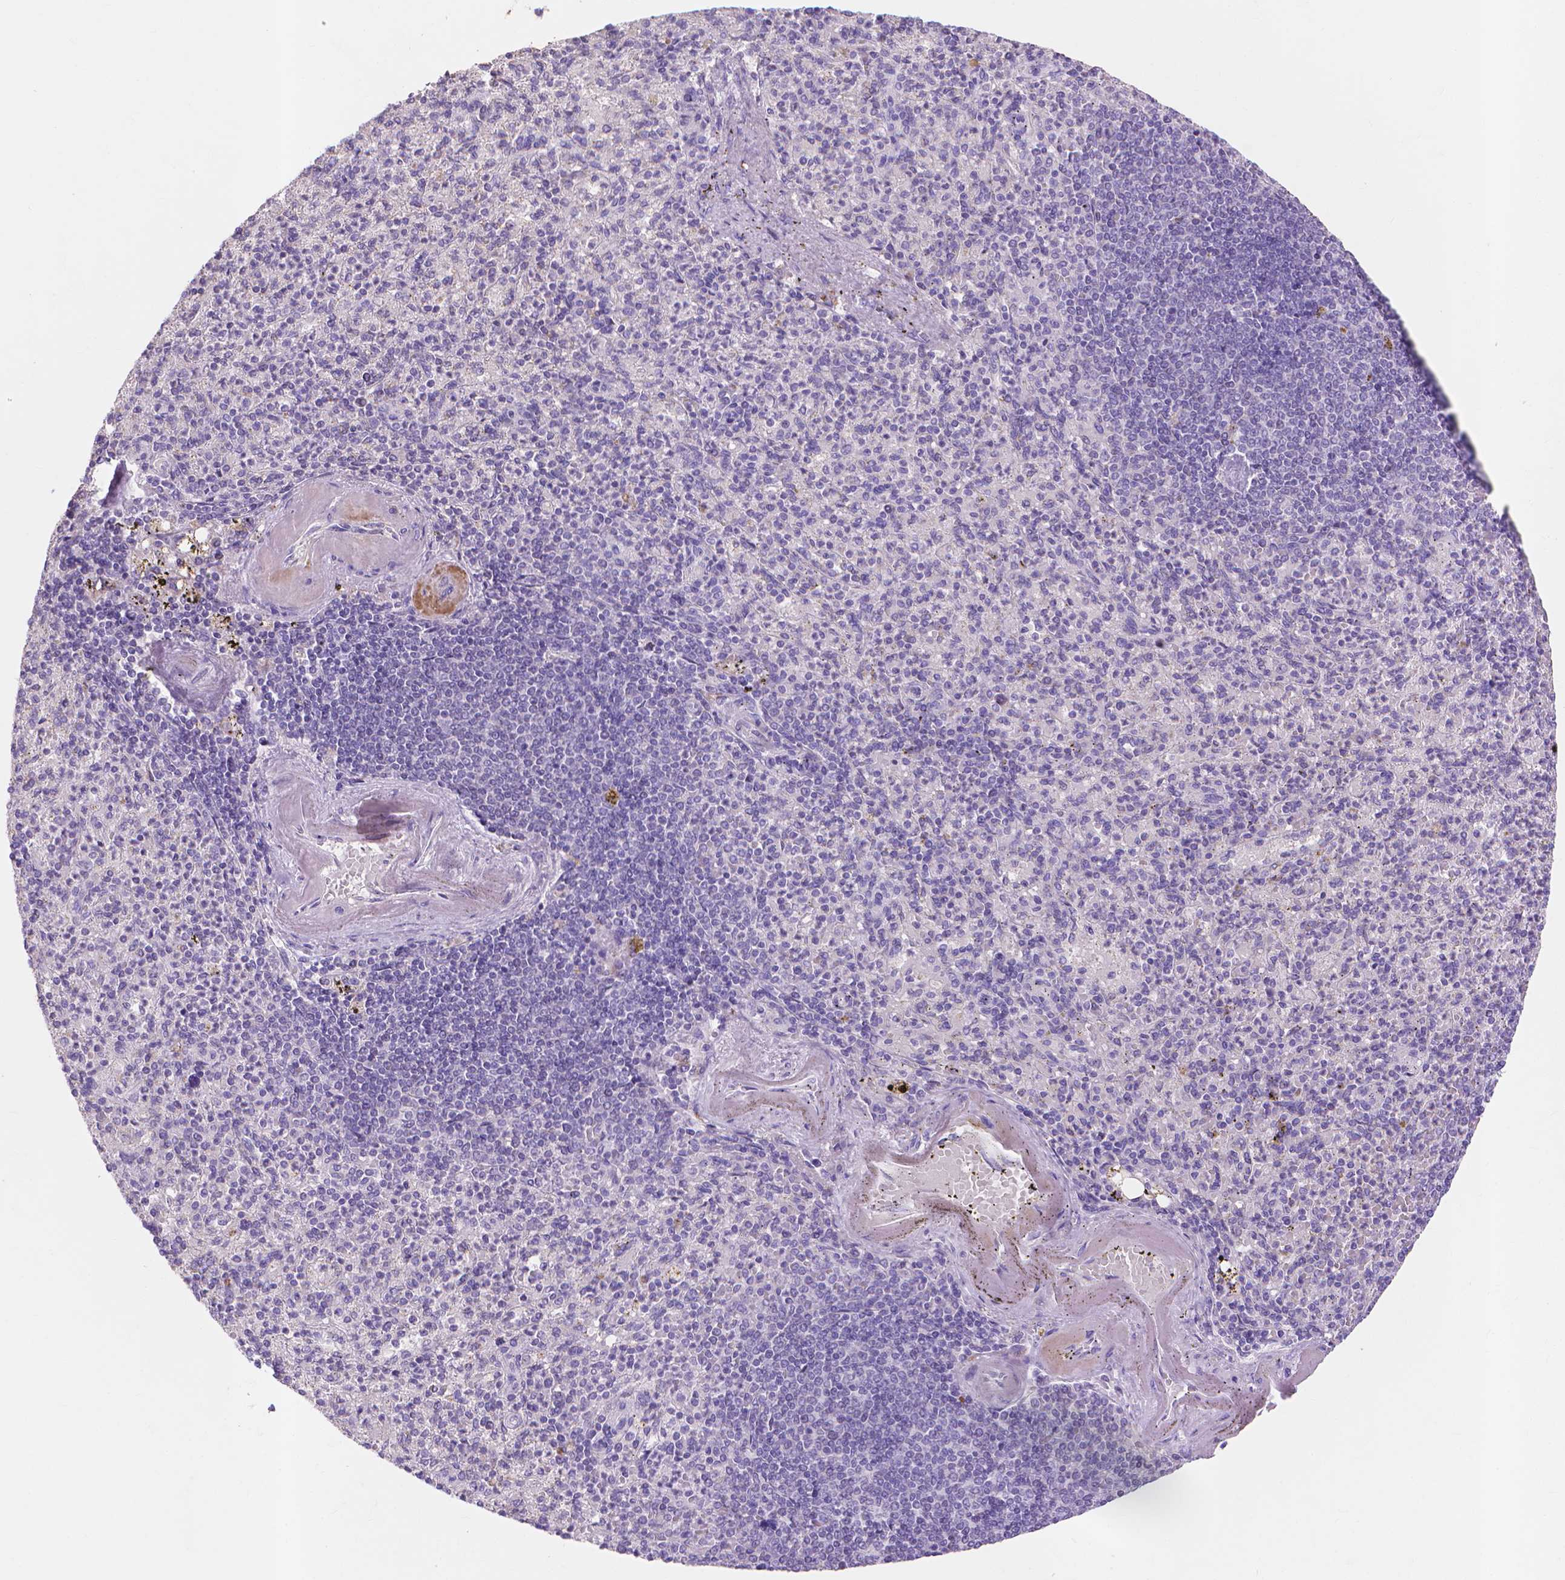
{"staining": {"intensity": "negative", "quantity": "none", "location": "none"}, "tissue": "spleen", "cell_type": "Cells in red pulp", "image_type": "normal", "snomed": [{"axis": "morphology", "description": "Normal tissue, NOS"}, {"axis": "topography", "description": "Spleen"}], "caption": "This is a image of immunohistochemistry (IHC) staining of unremarkable spleen, which shows no staining in cells in red pulp. The staining is performed using DAB (3,3'-diaminobenzidine) brown chromogen with nuclei counter-stained in using hematoxylin.", "gene": "MMP11", "patient": {"sex": "female", "age": 74}}